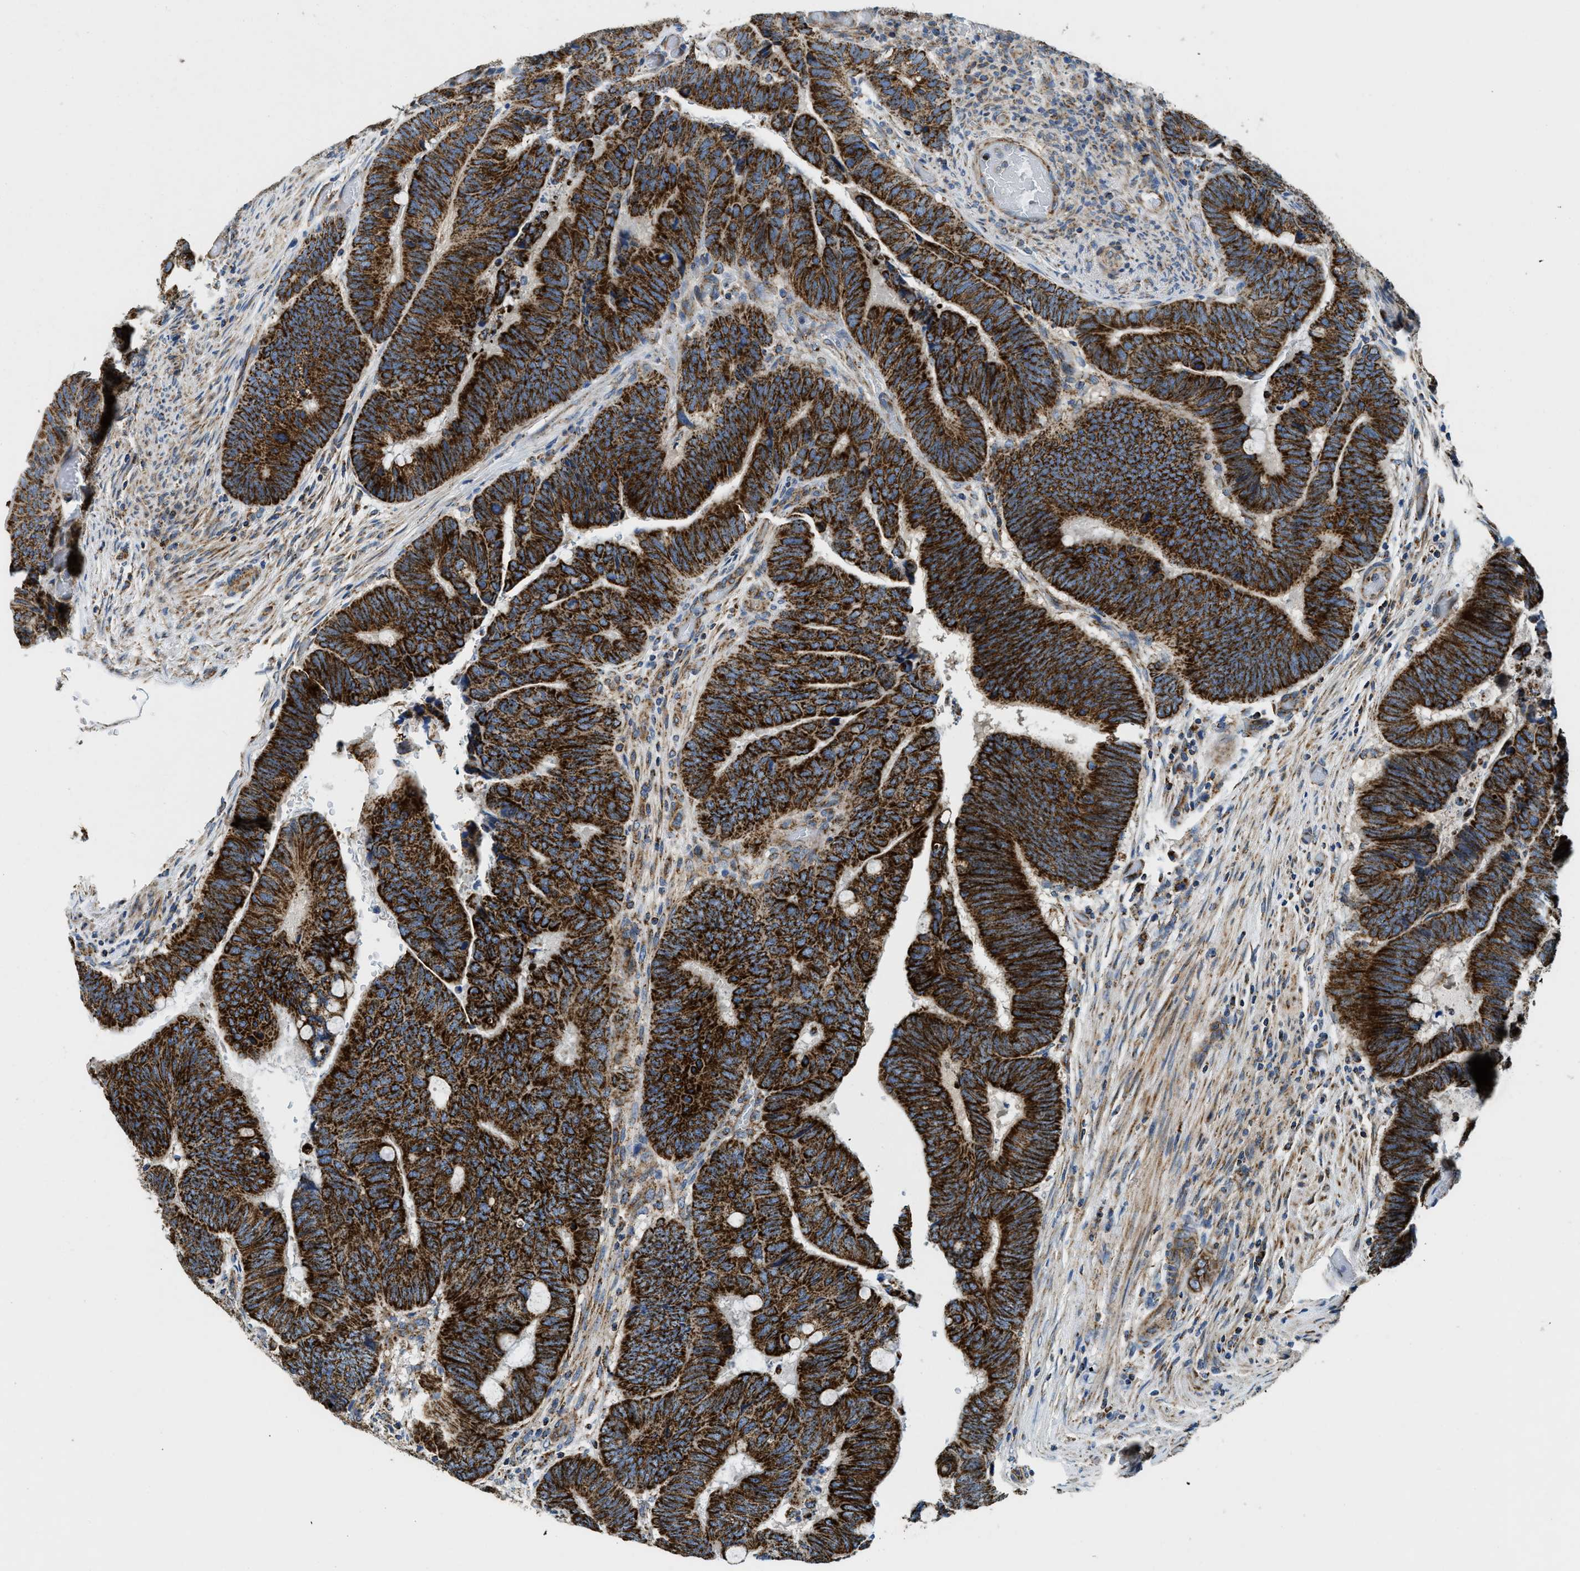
{"staining": {"intensity": "strong", "quantity": ">75%", "location": "cytoplasmic/membranous"}, "tissue": "colorectal cancer", "cell_type": "Tumor cells", "image_type": "cancer", "snomed": [{"axis": "morphology", "description": "Normal tissue, NOS"}, {"axis": "morphology", "description": "Adenocarcinoma, NOS"}, {"axis": "topography", "description": "Rectum"}], "caption": "Immunohistochemical staining of human adenocarcinoma (colorectal) displays strong cytoplasmic/membranous protein positivity in about >75% of tumor cells.", "gene": "STK33", "patient": {"sex": "male", "age": 92}}